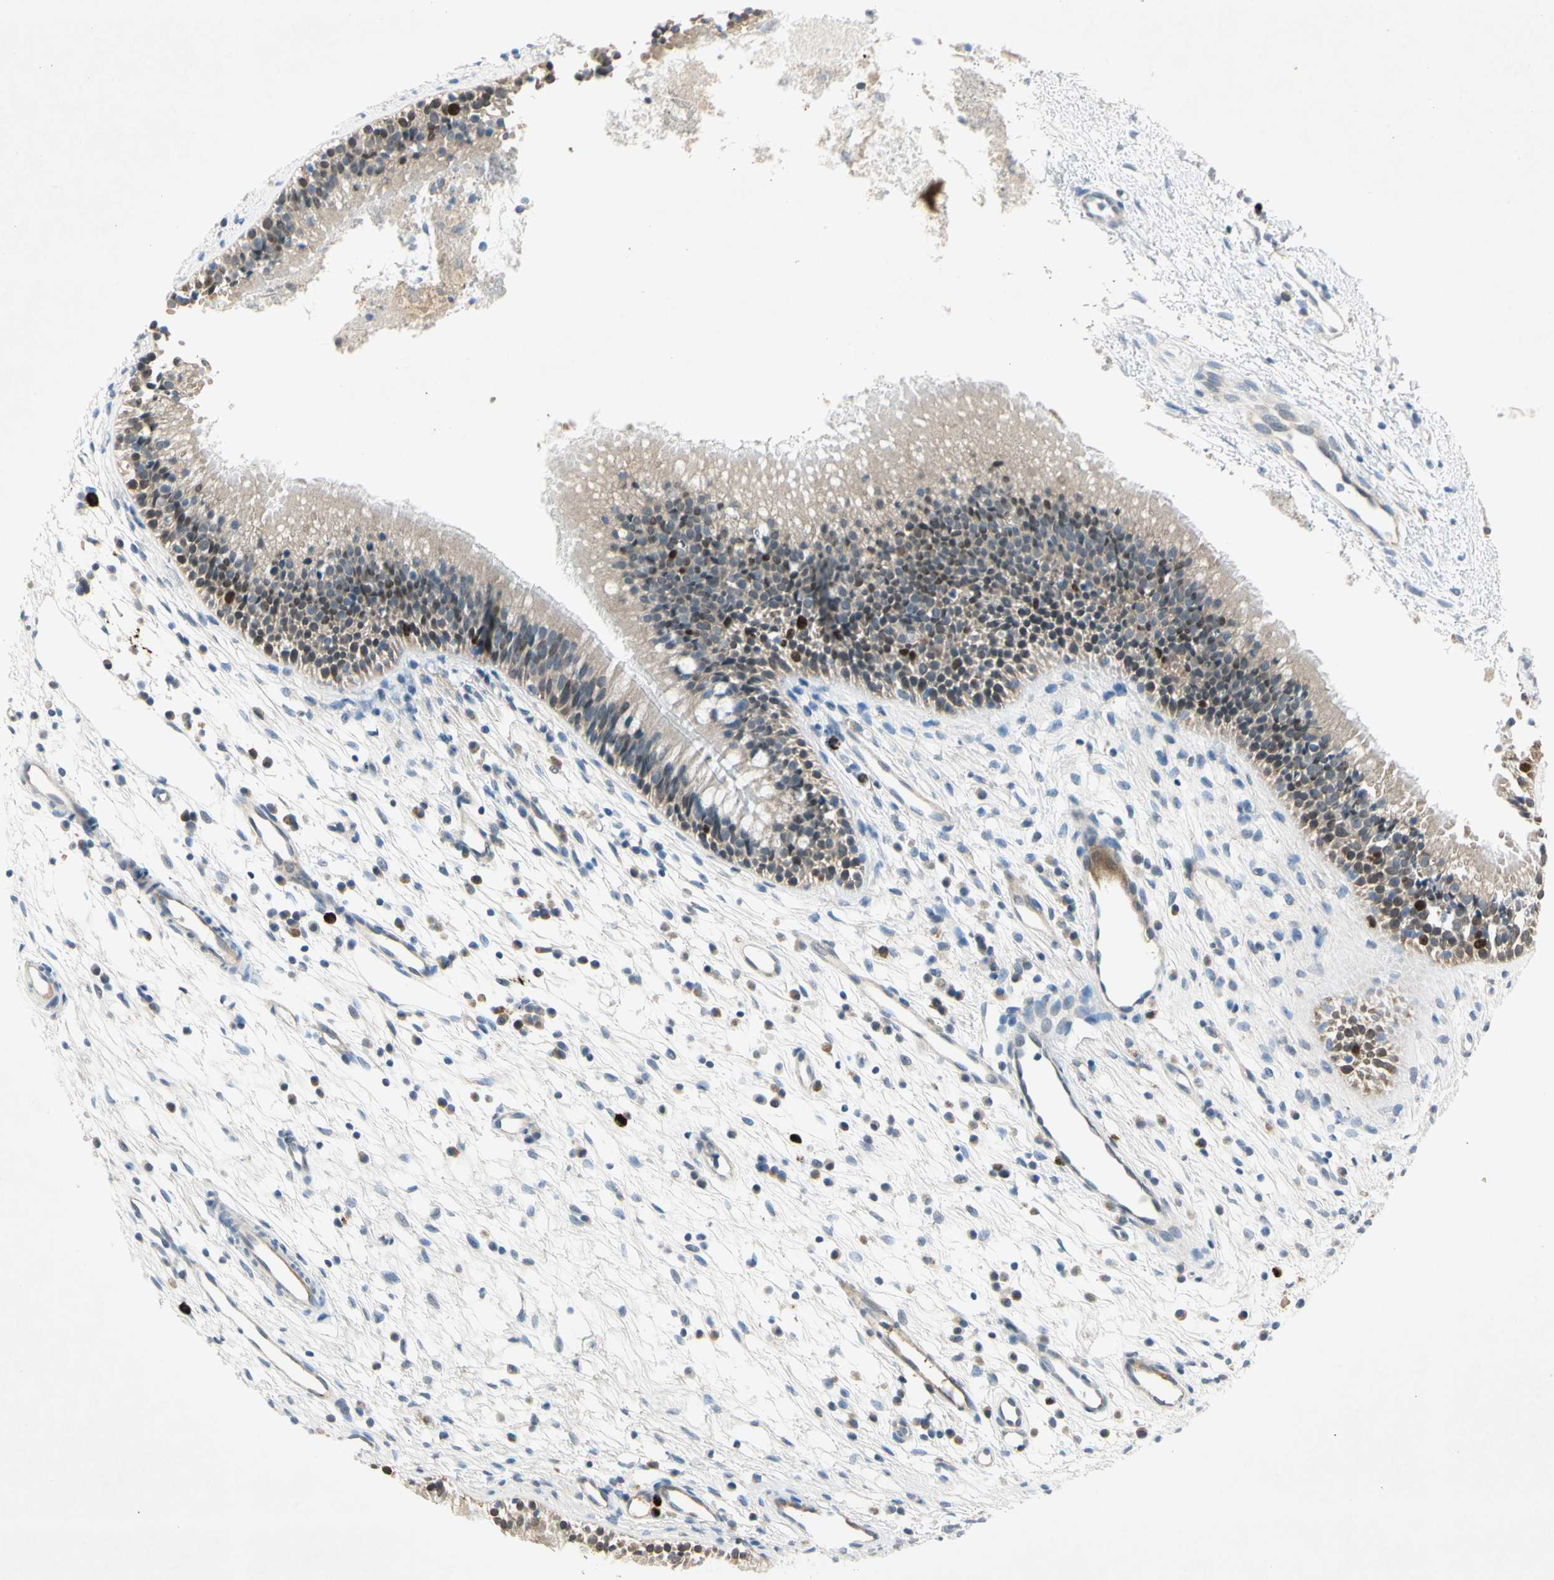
{"staining": {"intensity": "strong", "quantity": "<25%", "location": "nuclear"}, "tissue": "nasopharynx", "cell_type": "Respiratory epithelial cells", "image_type": "normal", "snomed": [{"axis": "morphology", "description": "Normal tissue, NOS"}, {"axis": "topography", "description": "Nasopharynx"}], "caption": "Immunohistochemistry (IHC) (DAB (3,3'-diaminobenzidine)) staining of benign nasopharynx displays strong nuclear protein staining in approximately <25% of respiratory epithelial cells. The staining is performed using DAB (3,3'-diaminobenzidine) brown chromogen to label protein expression. The nuclei are counter-stained blue using hematoxylin.", "gene": "PITX1", "patient": {"sex": "male", "age": 21}}